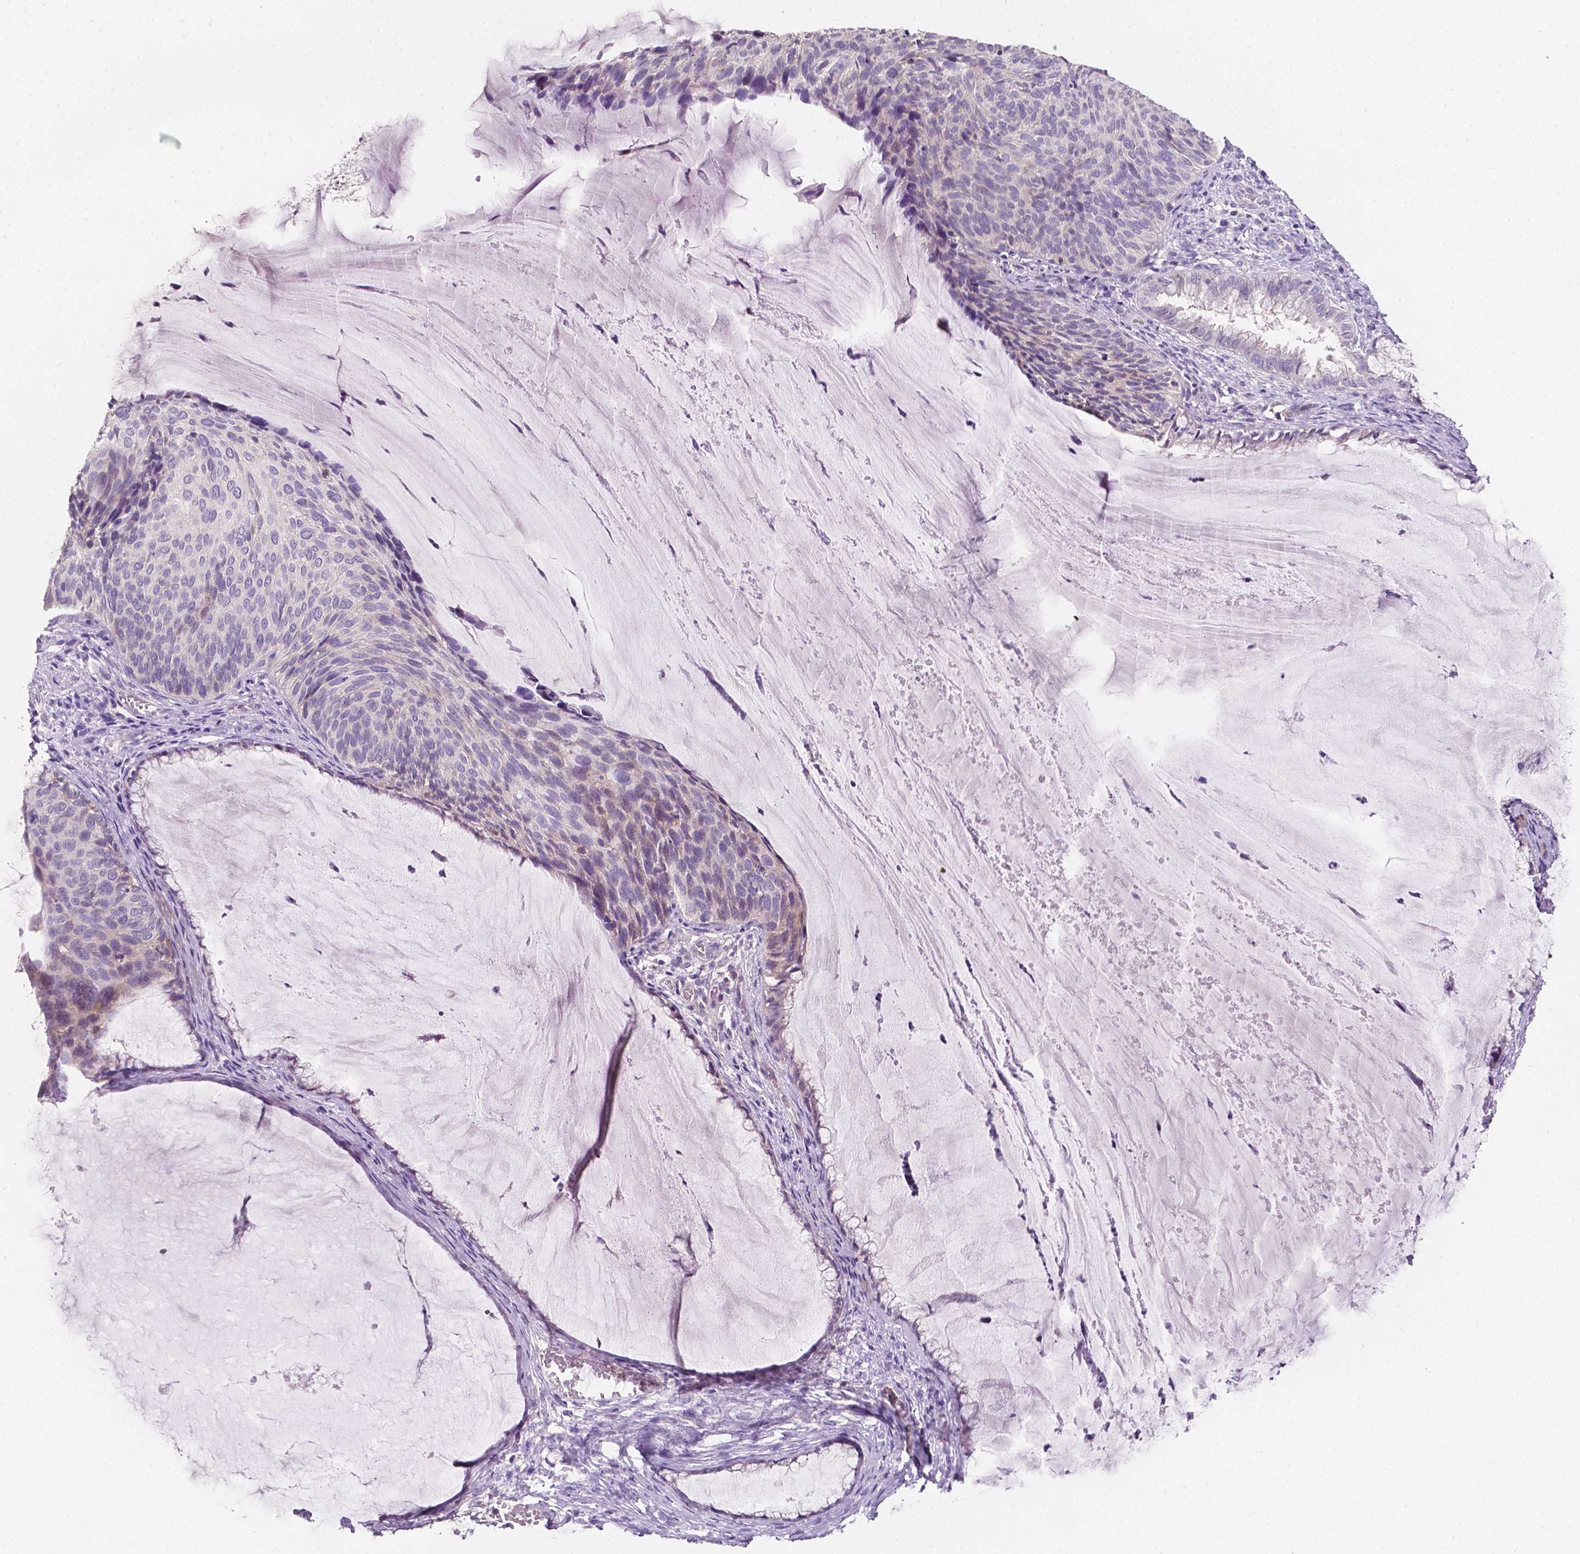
{"staining": {"intensity": "negative", "quantity": "none", "location": "none"}, "tissue": "cervical cancer", "cell_type": "Tumor cells", "image_type": "cancer", "snomed": [{"axis": "morphology", "description": "Squamous cell carcinoma, NOS"}, {"axis": "topography", "description": "Cervix"}], "caption": "DAB (3,3'-diaminobenzidine) immunohistochemical staining of squamous cell carcinoma (cervical) exhibits no significant staining in tumor cells.", "gene": "EGFR", "patient": {"sex": "female", "age": 36}}